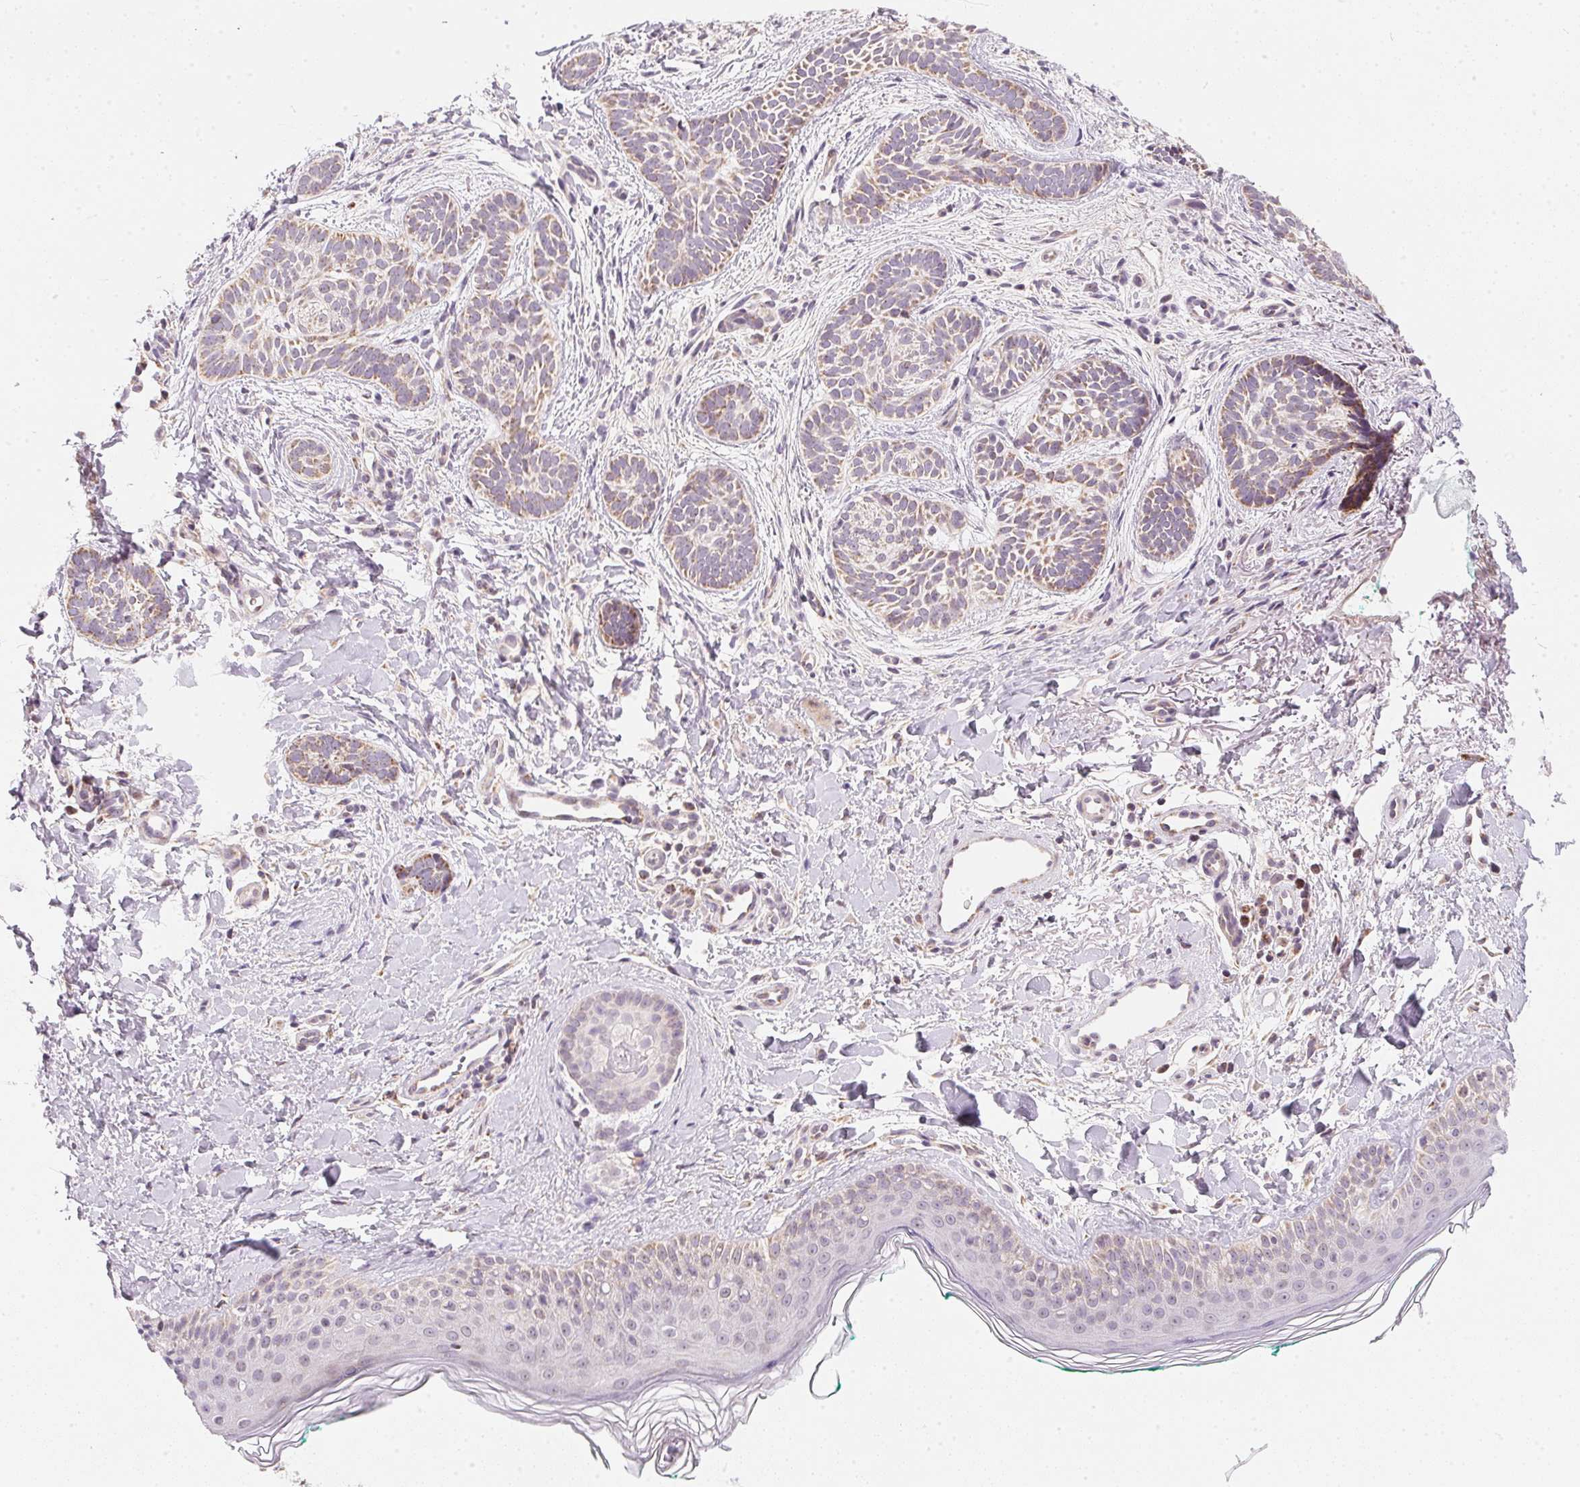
{"staining": {"intensity": "moderate", "quantity": ">75%", "location": "cytoplasmic/membranous"}, "tissue": "skin cancer", "cell_type": "Tumor cells", "image_type": "cancer", "snomed": [{"axis": "morphology", "description": "Basal cell carcinoma"}, {"axis": "topography", "description": "Skin"}], "caption": "DAB (3,3'-diaminobenzidine) immunohistochemical staining of skin cancer displays moderate cytoplasmic/membranous protein positivity in about >75% of tumor cells. (brown staining indicates protein expression, while blue staining denotes nuclei).", "gene": "COQ7", "patient": {"sex": "male", "age": 63}}